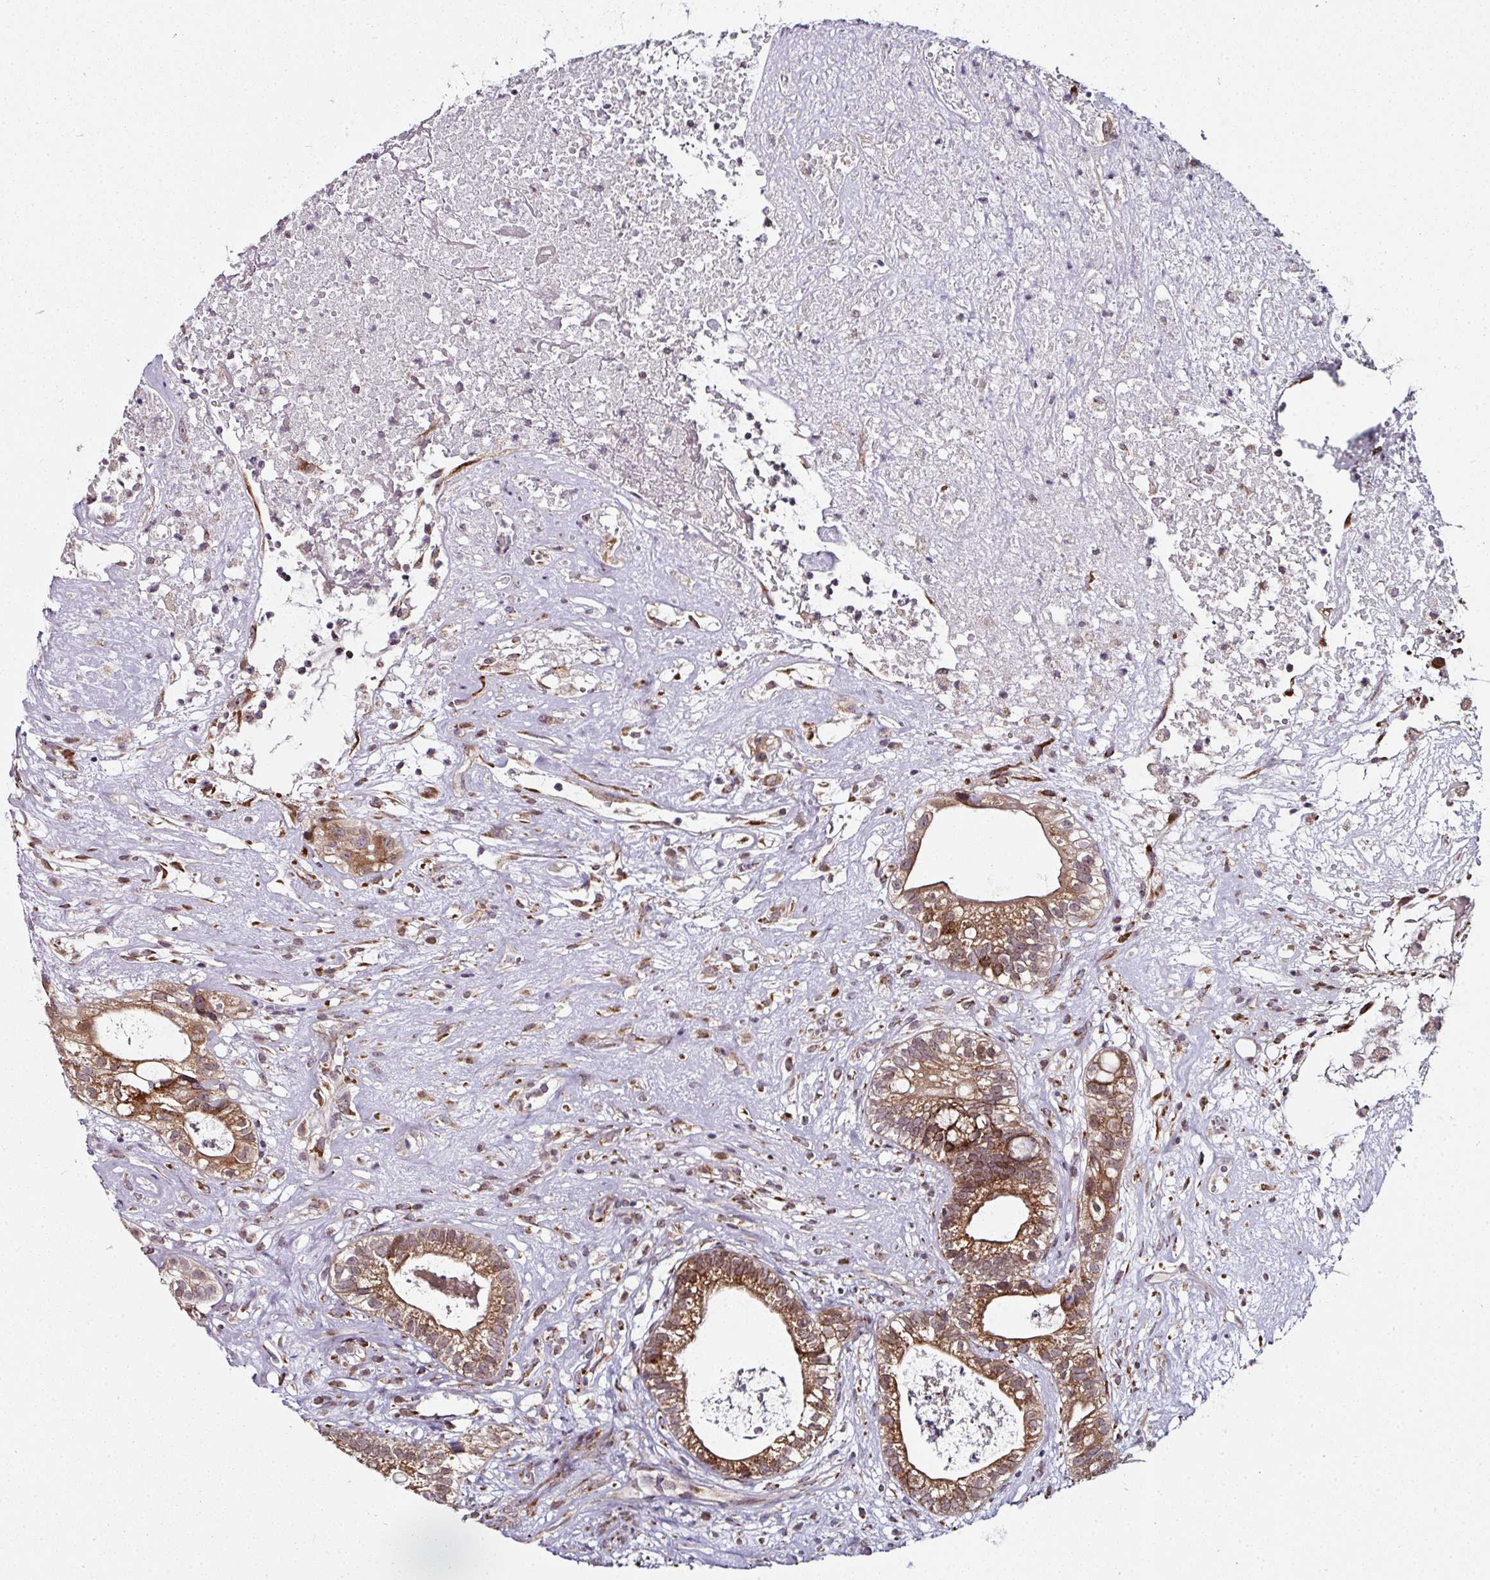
{"staining": {"intensity": "moderate", "quantity": "25%-75%", "location": "cytoplasmic/membranous"}, "tissue": "testis cancer", "cell_type": "Tumor cells", "image_type": "cancer", "snomed": [{"axis": "morphology", "description": "Seminoma, NOS"}, {"axis": "morphology", "description": "Carcinoma, Embryonal, NOS"}, {"axis": "topography", "description": "Testis"}], "caption": "Moderate cytoplasmic/membranous staining is appreciated in approximately 25%-75% of tumor cells in testis seminoma.", "gene": "APOLD1", "patient": {"sex": "male", "age": 41}}